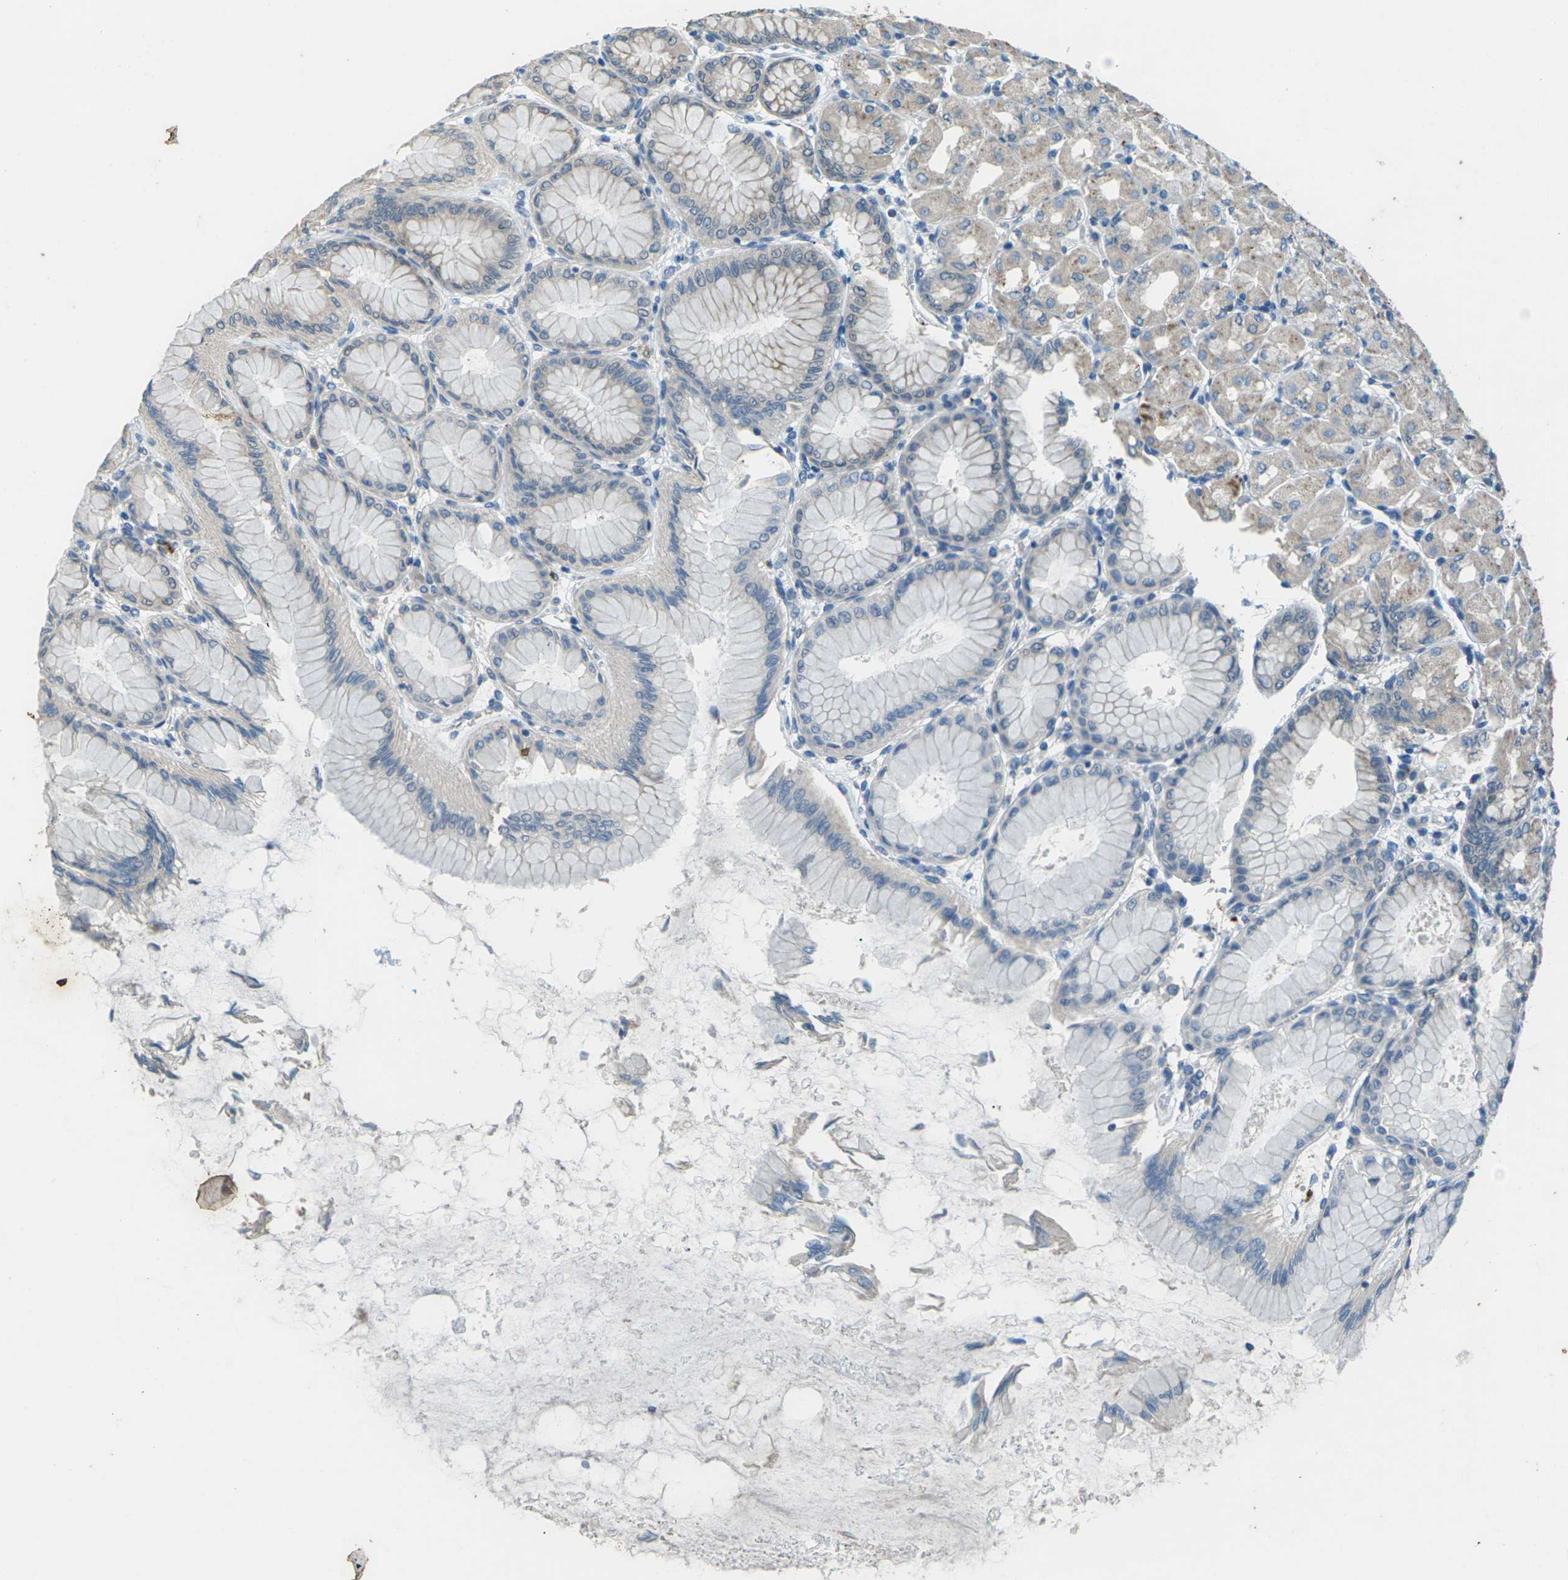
{"staining": {"intensity": "moderate", "quantity": "<25%", "location": "cytoplasmic/membranous"}, "tissue": "stomach", "cell_type": "Glandular cells", "image_type": "normal", "snomed": [{"axis": "morphology", "description": "Normal tissue, NOS"}, {"axis": "topography", "description": "Stomach, upper"}], "caption": "This photomicrograph reveals normal stomach stained with immunohistochemistry to label a protein in brown. The cytoplasmic/membranous of glandular cells show moderate positivity for the protein. Nuclei are counter-stained blue.", "gene": "SIGLEC14", "patient": {"sex": "female", "age": 56}}